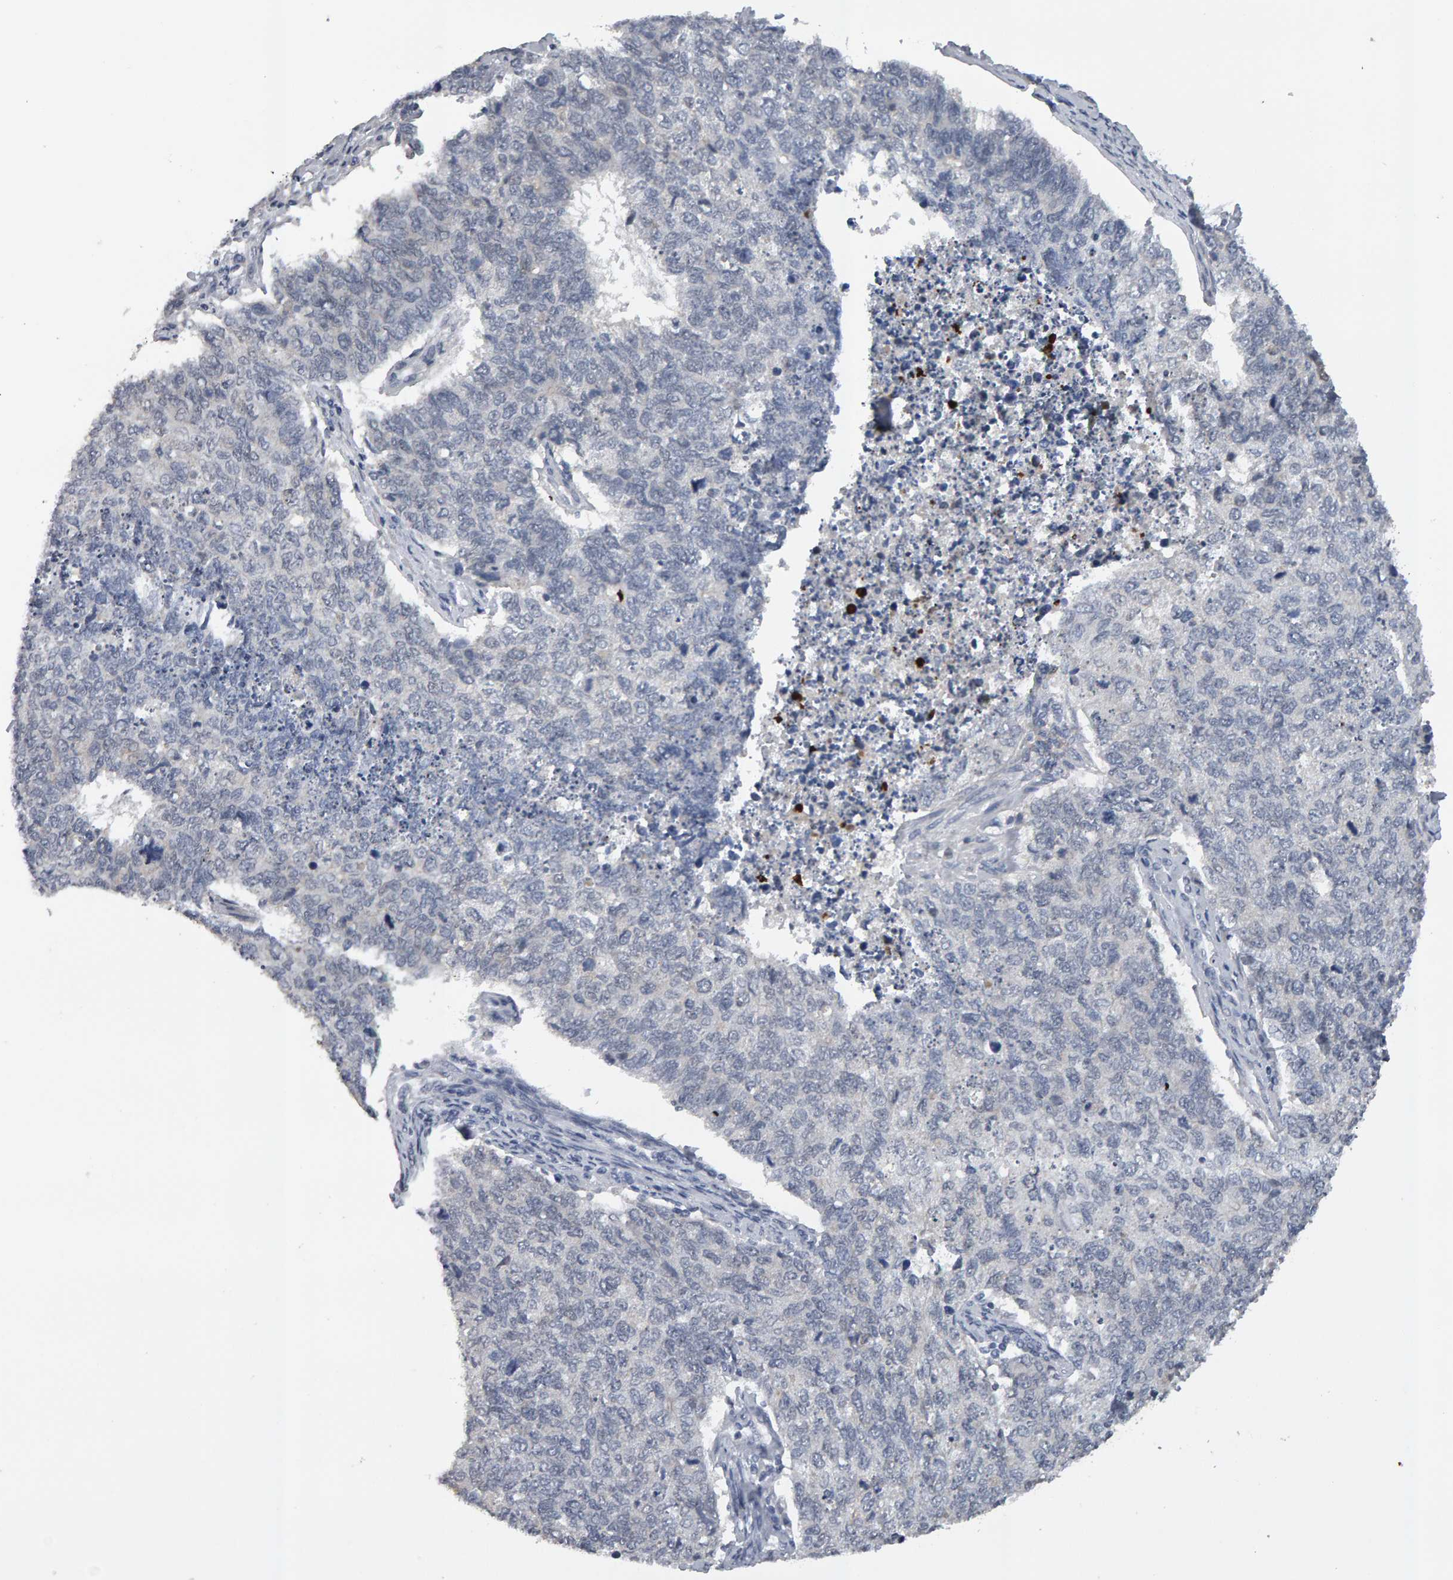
{"staining": {"intensity": "negative", "quantity": "none", "location": "none"}, "tissue": "cervical cancer", "cell_type": "Tumor cells", "image_type": "cancer", "snomed": [{"axis": "morphology", "description": "Squamous cell carcinoma, NOS"}, {"axis": "topography", "description": "Cervix"}], "caption": "Tumor cells are negative for brown protein staining in squamous cell carcinoma (cervical).", "gene": "IPO8", "patient": {"sex": "female", "age": 63}}